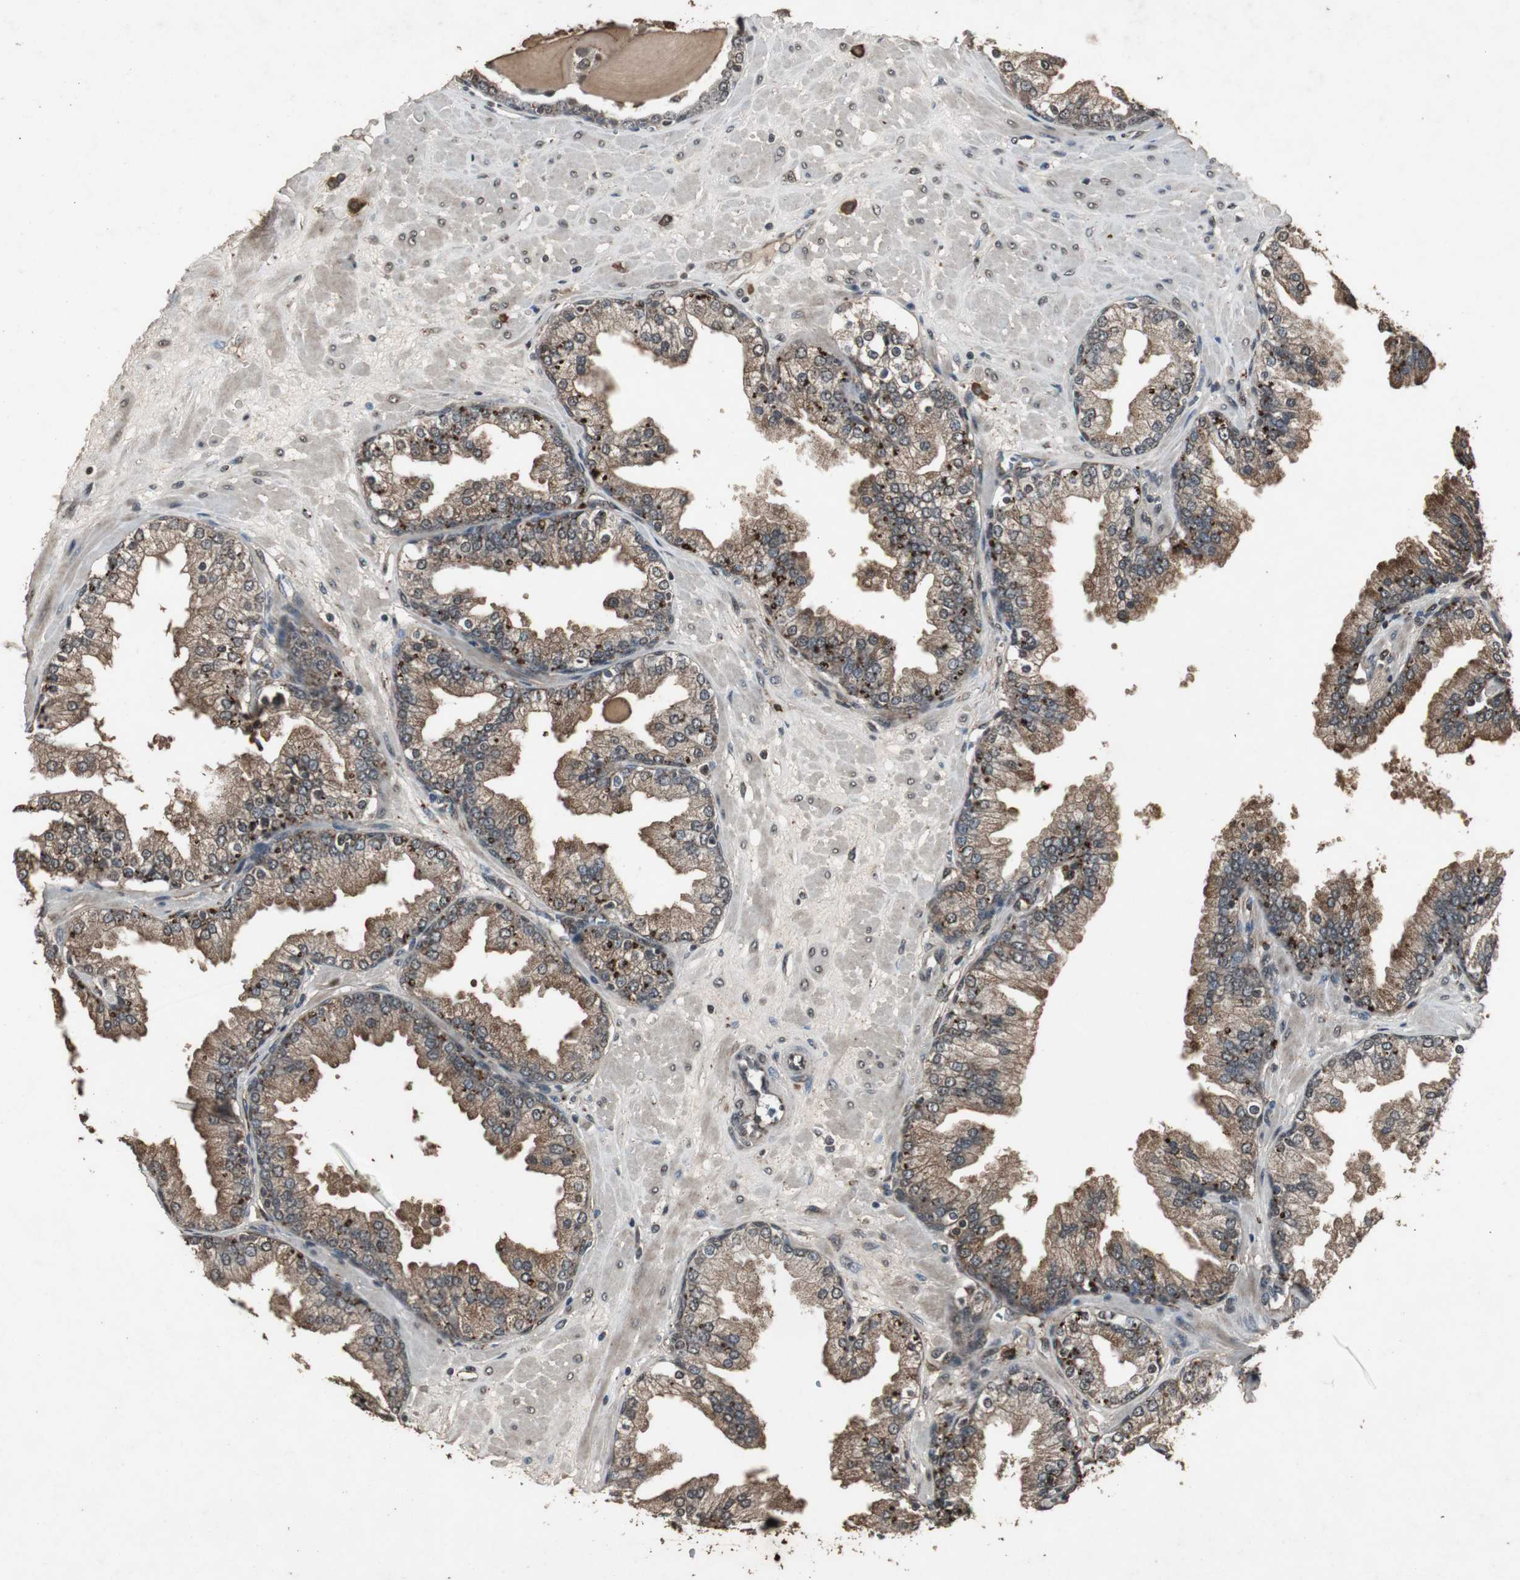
{"staining": {"intensity": "strong", "quantity": ">75%", "location": "cytoplasmic/membranous,nuclear"}, "tissue": "prostate", "cell_type": "Glandular cells", "image_type": "normal", "snomed": [{"axis": "morphology", "description": "Normal tissue, NOS"}, {"axis": "topography", "description": "Prostate"}], "caption": "Immunohistochemical staining of benign human prostate displays strong cytoplasmic/membranous,nuclear protein positivity in about >75% of glandular cells.", "gene": "EMX1", "patient": {"sex": "male", "age": 51}}